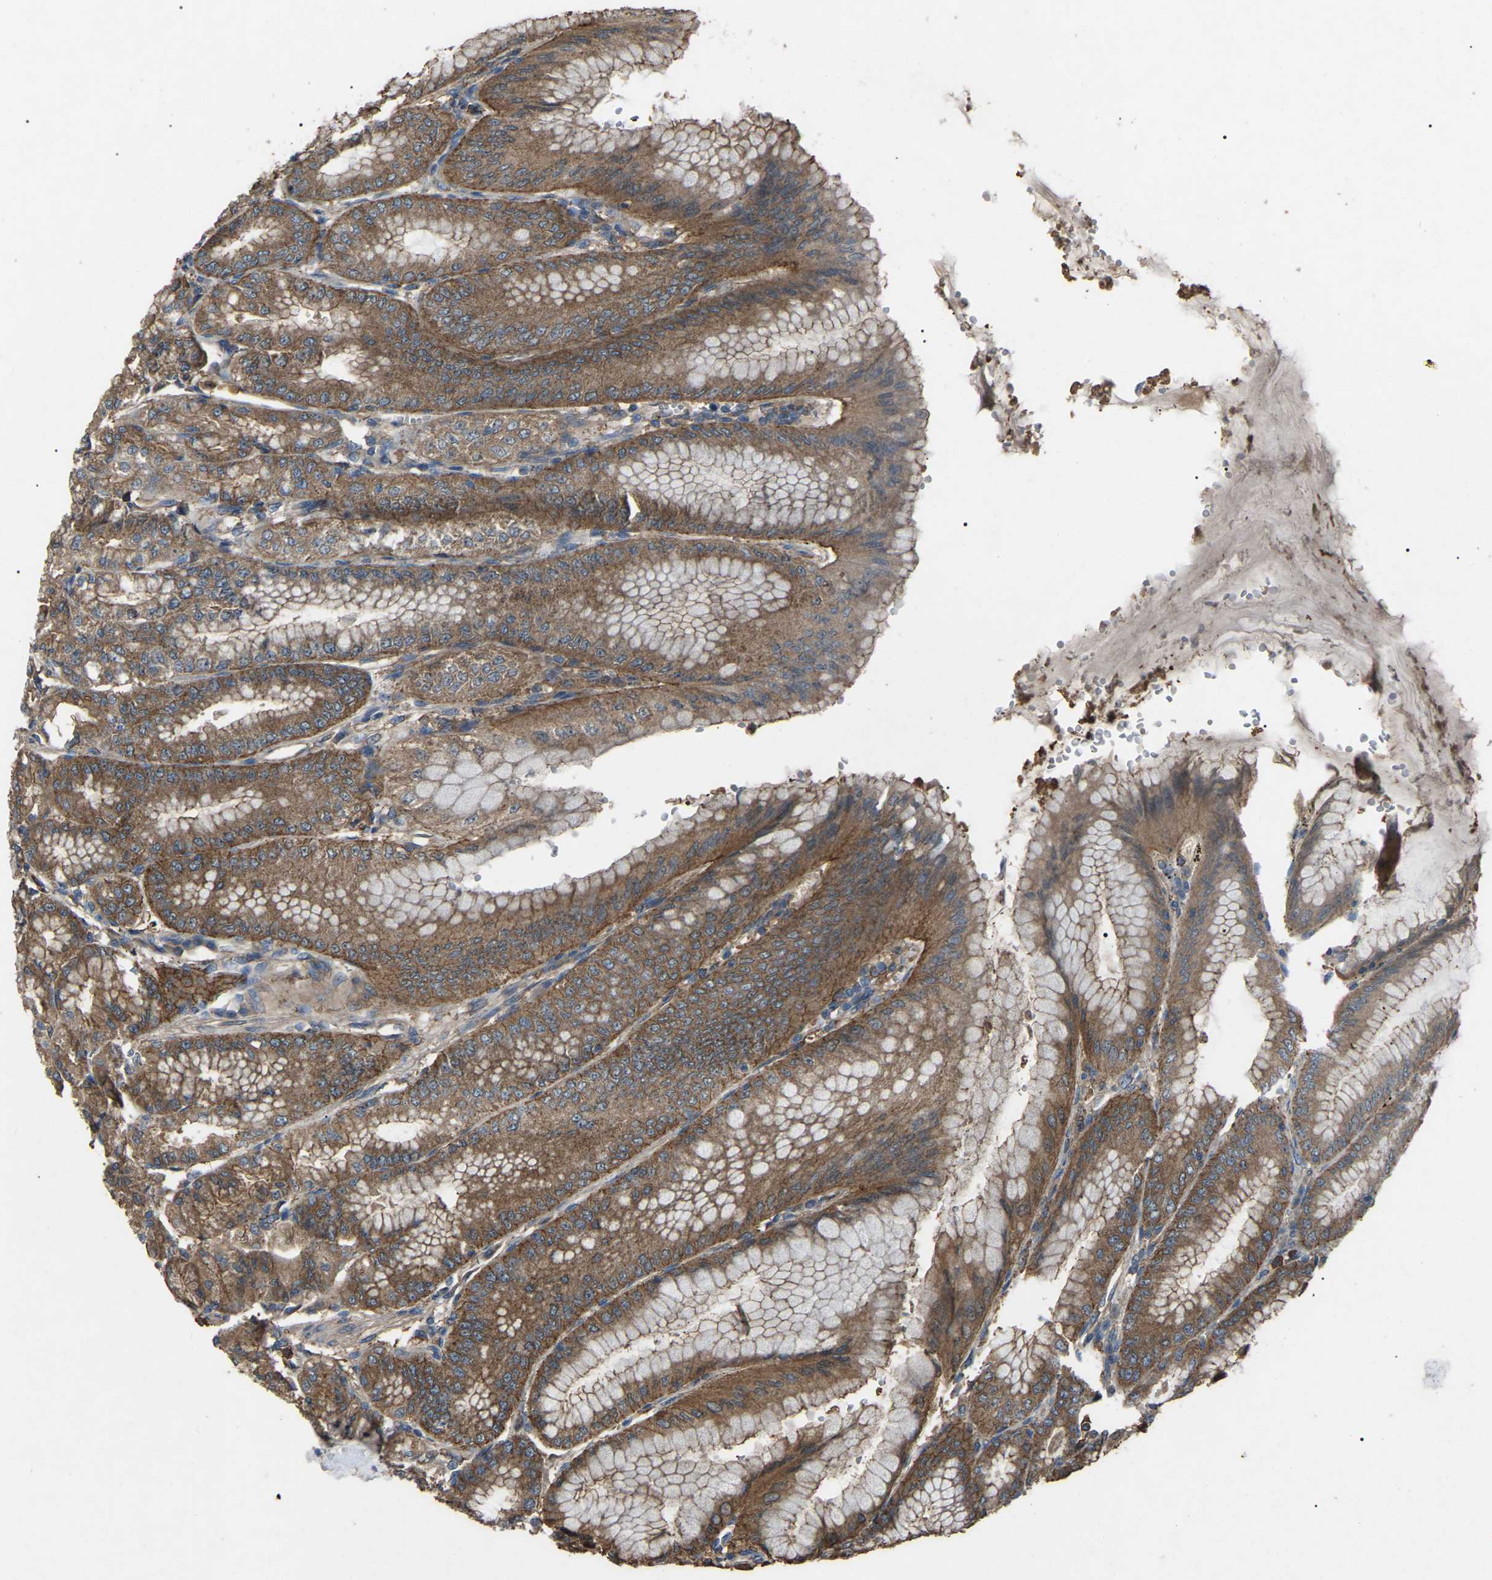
{"staining": {"intensity": "strong", "quantity": ">75%", "location": "cytoplasmic/membranous"}, "tissue": "stomach", "cell_type": "Glandular cells", "image_type": "normal", "snomed": [{"axis": "morphology", "description": "Normal tissue, NOS"}, {"axis": "topography", "description": "Stomach, lower"}], "caption": "This histopathology image shows IHC staining of benign stomach, with high strong cytoplasmic/membranous staining in approximately >75% of glandular cells.", "gene": "AIMP1", "patient": {"sex": "male", "age": 71}}